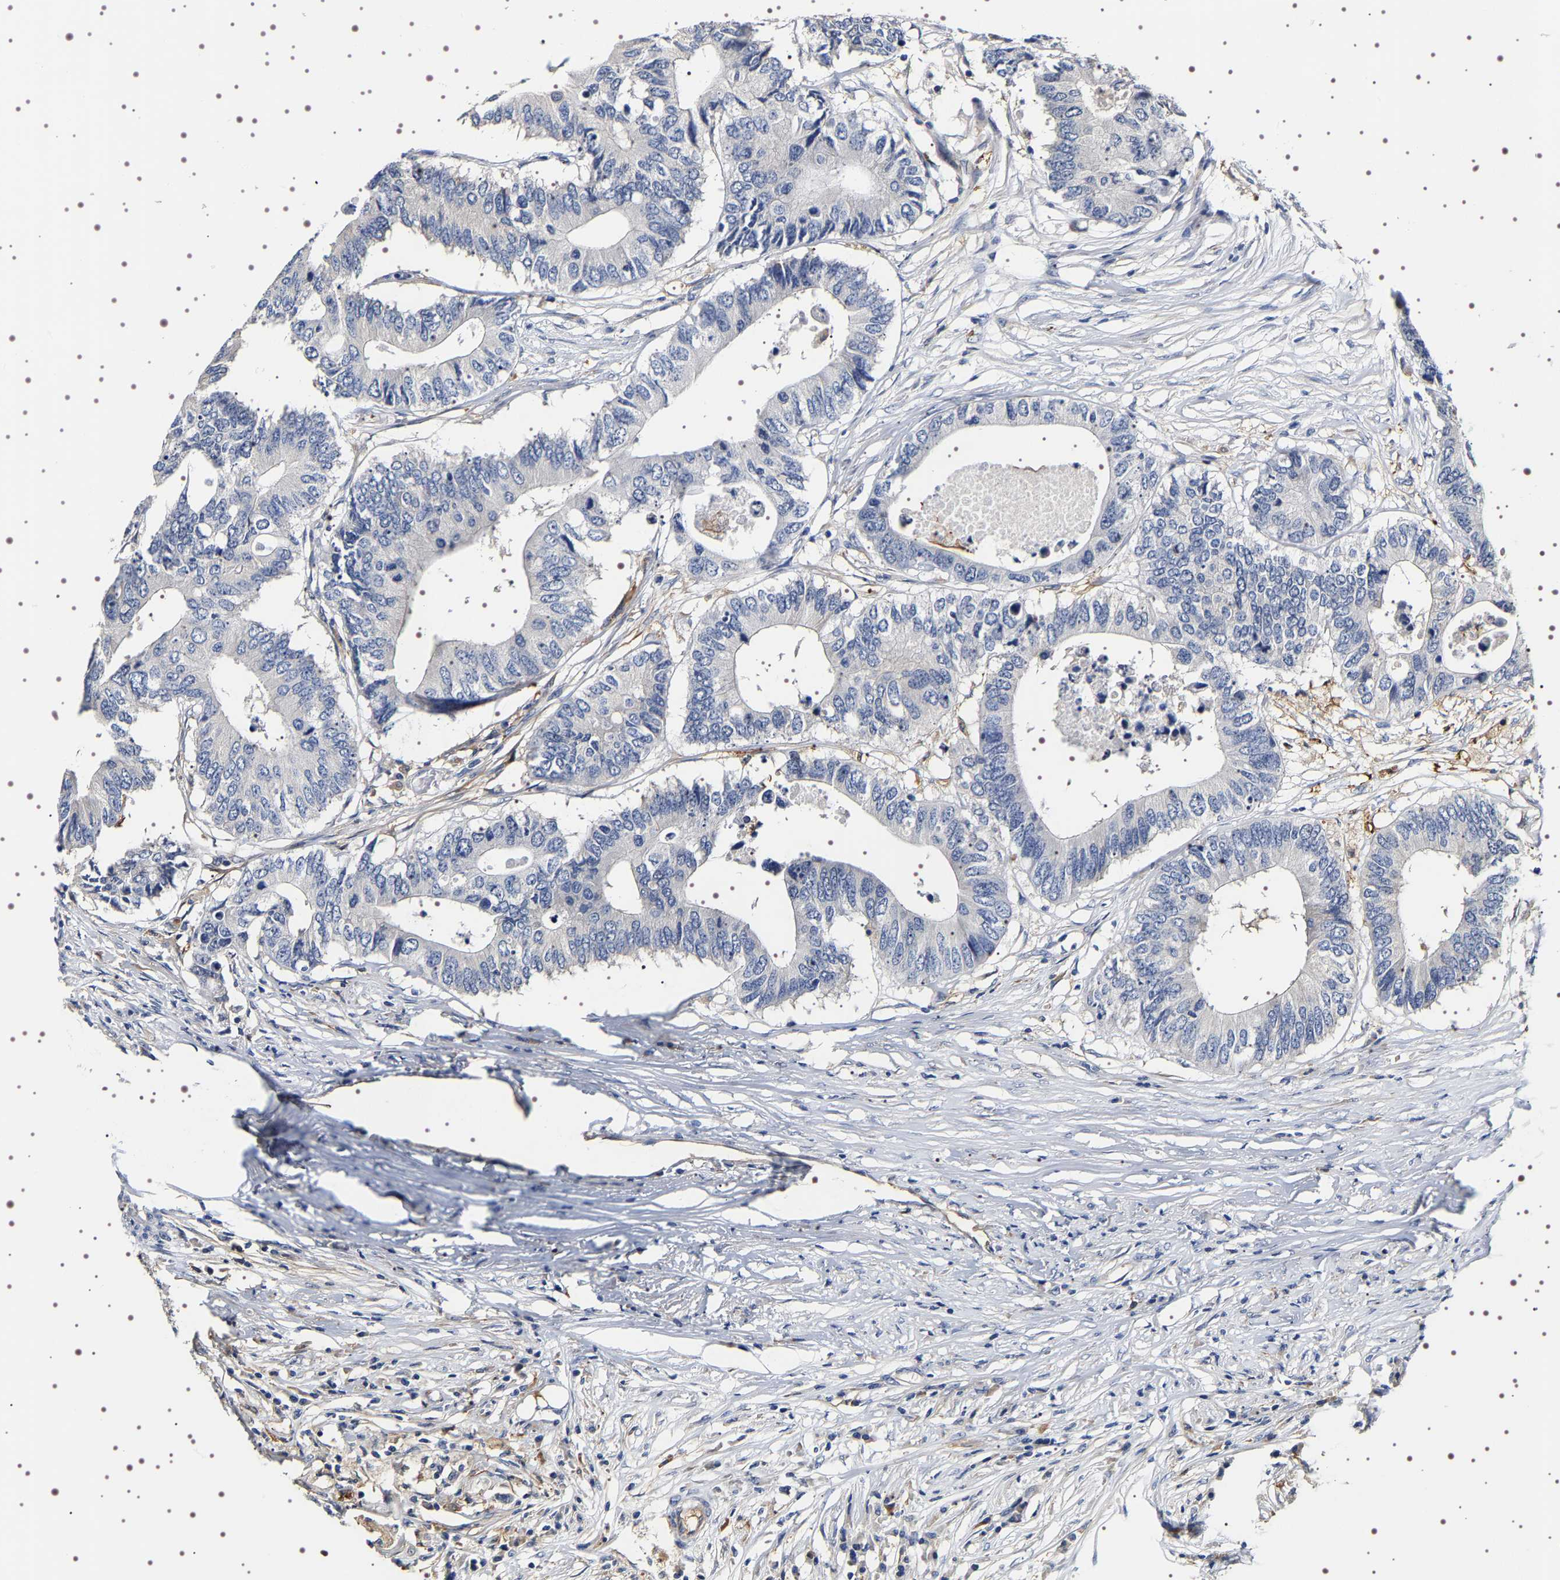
{"staining": {"intensity": "negative", "quantity": "none", "location": "none"}, "tissue": "colorectal cancer", "cell_type": "Tumor cells", "image_type": "cancer", "snomed": [{"axis": "morphology", "description": "Adenocarcinoma, NOS"}, {"axis": "topography", "description": "Colon"}], "caption": "Photomicrograph shows no significant protein positivity in tumor cells of colorectal cancer (adenocarcinoma). Brightfield microscopy of IHC stained with DAB (3,3'-diaminobenzidine) (brown) and hematoxylin (blue), captured at high magnification.", "gene": "ALPL", "patient": {"sex": "male", "age": 71}}